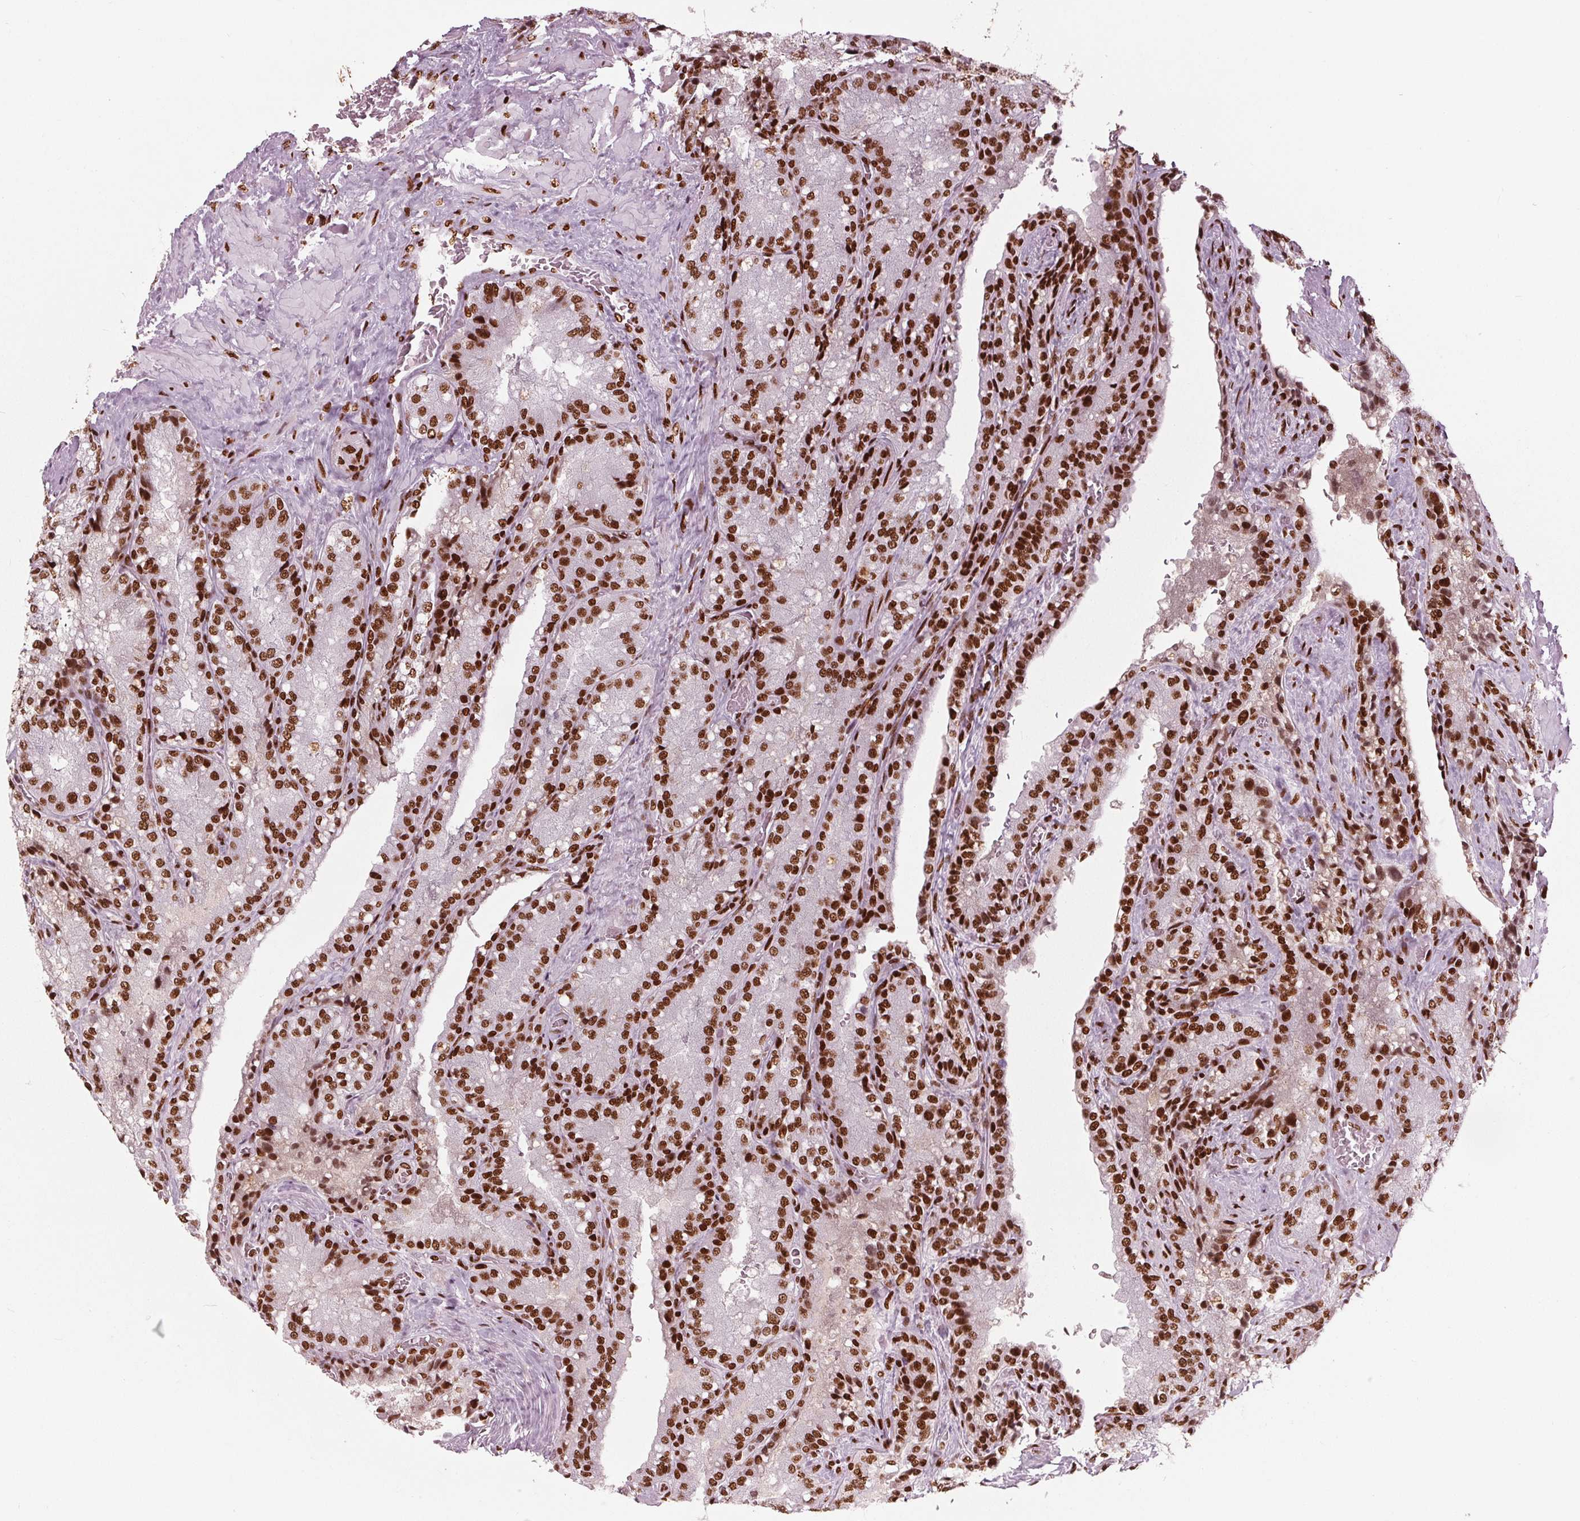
{"staining": {"intensity": "strong", "quantity": ">75%", "location": "nuclear"}, "tissue": "seminal vesicle", "cell_type": "Glandular cells", "image_type": "normal", "snomed": [{"axis": "morphology", "description": "Normal tissue, NOS"}, {"axis": "topography", "description": "Seminal veicle"}], "caption": "Protein expression analysis of benign seminal vesicle exhibits strong nuclear positivity in approximately >75% of glandular cells. The protein of interest is shown in brown color, while the nuclei are stained blue.", "gene": "BRD4", "patient": {"sex": "male", "age": 57}}